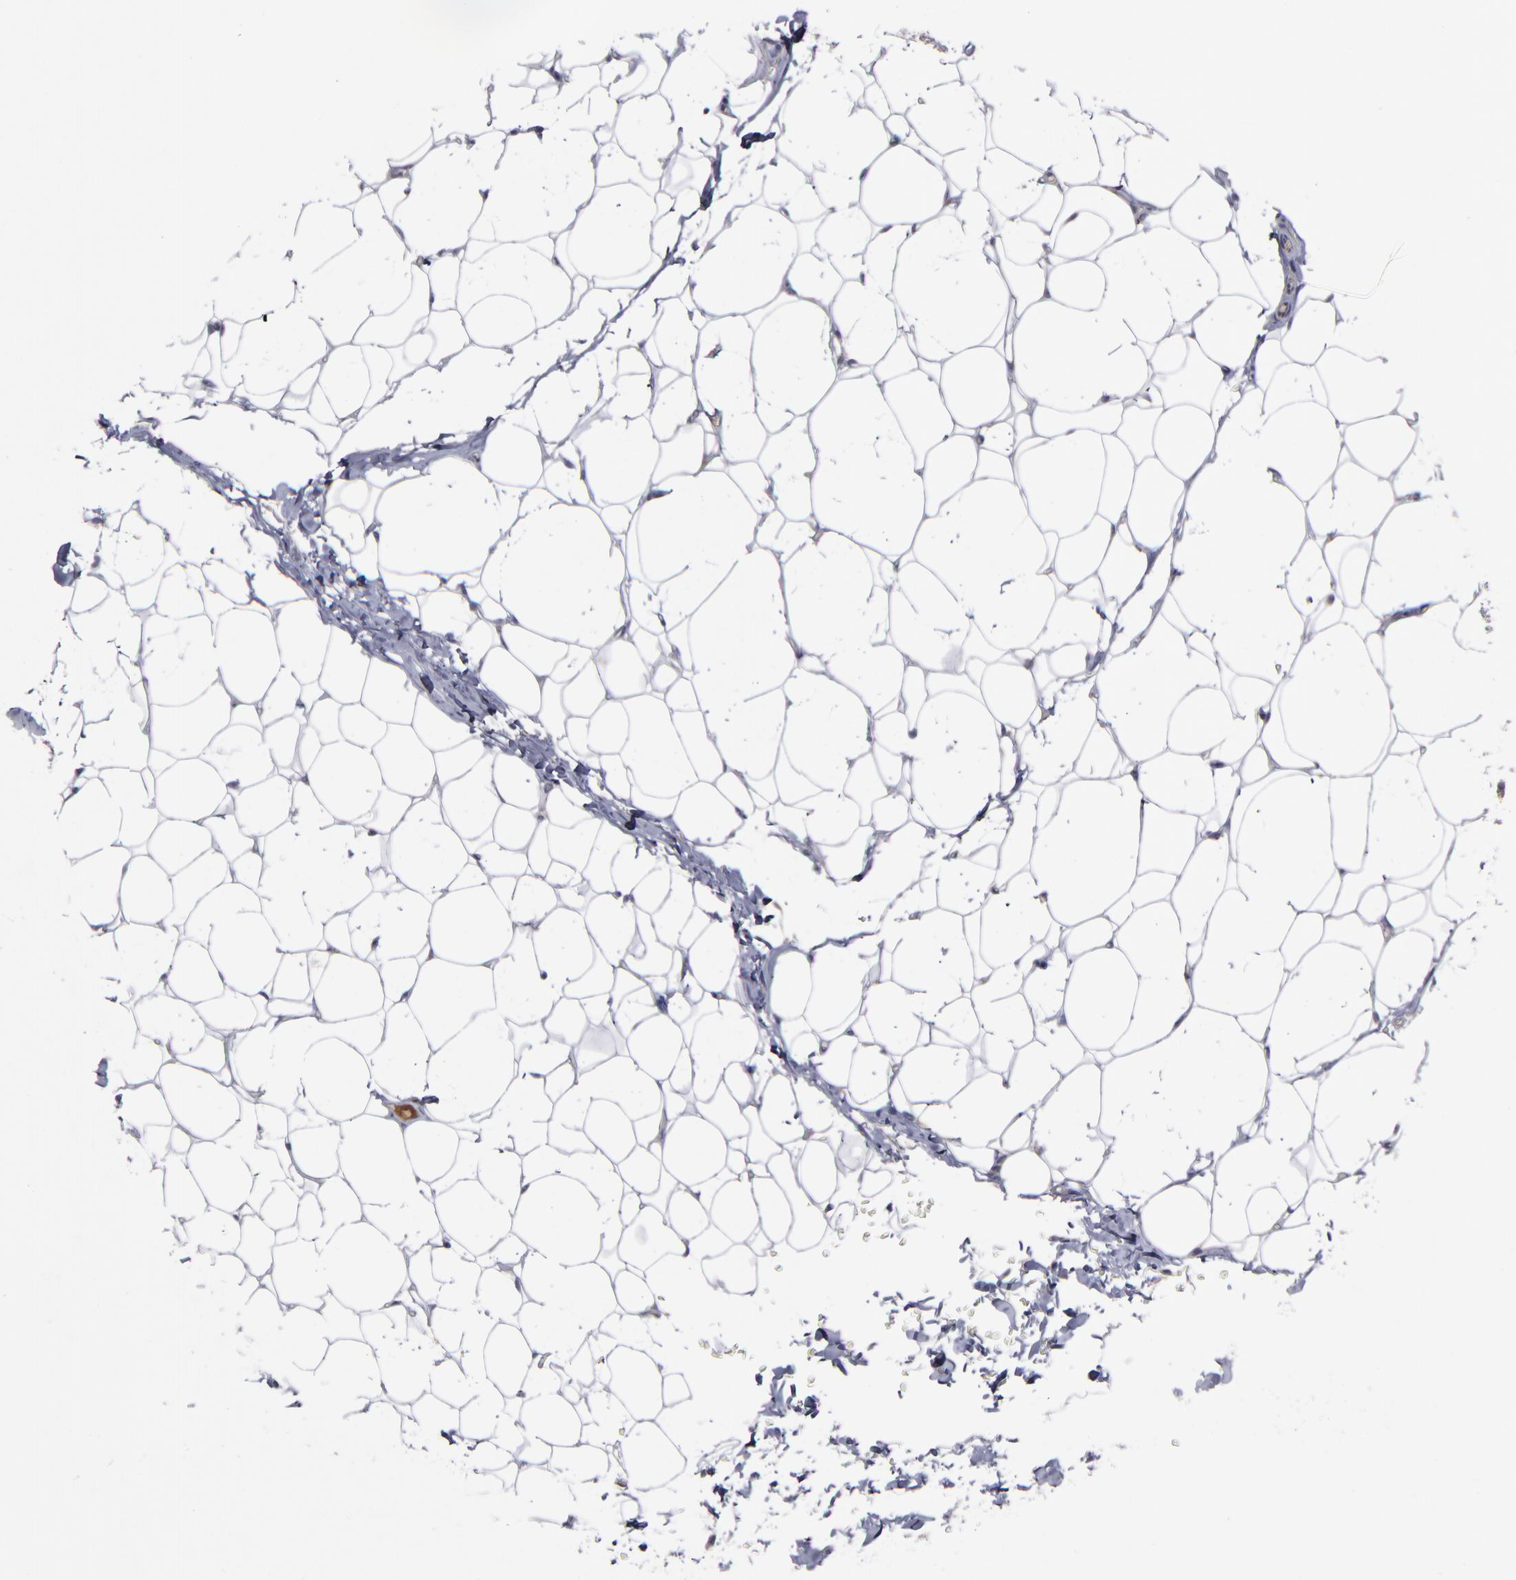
{"staining": {"intensity": "negative", "quantity": "none", "location": "none"}, "tissue": "adipose tissue", "cell_type": "Adipocytes", "image_type": "normal", "snomed": [{"axis": "morphology", "description": "Normal tissue, NOS"}, {"axis": "topography", "description": "Soft tissue"}], "caption": "Image shows no protein staining in adipocytes of benign adipose tissue.", "gene": "MMP11", "patient": {"sex": "male", "age": 26}}